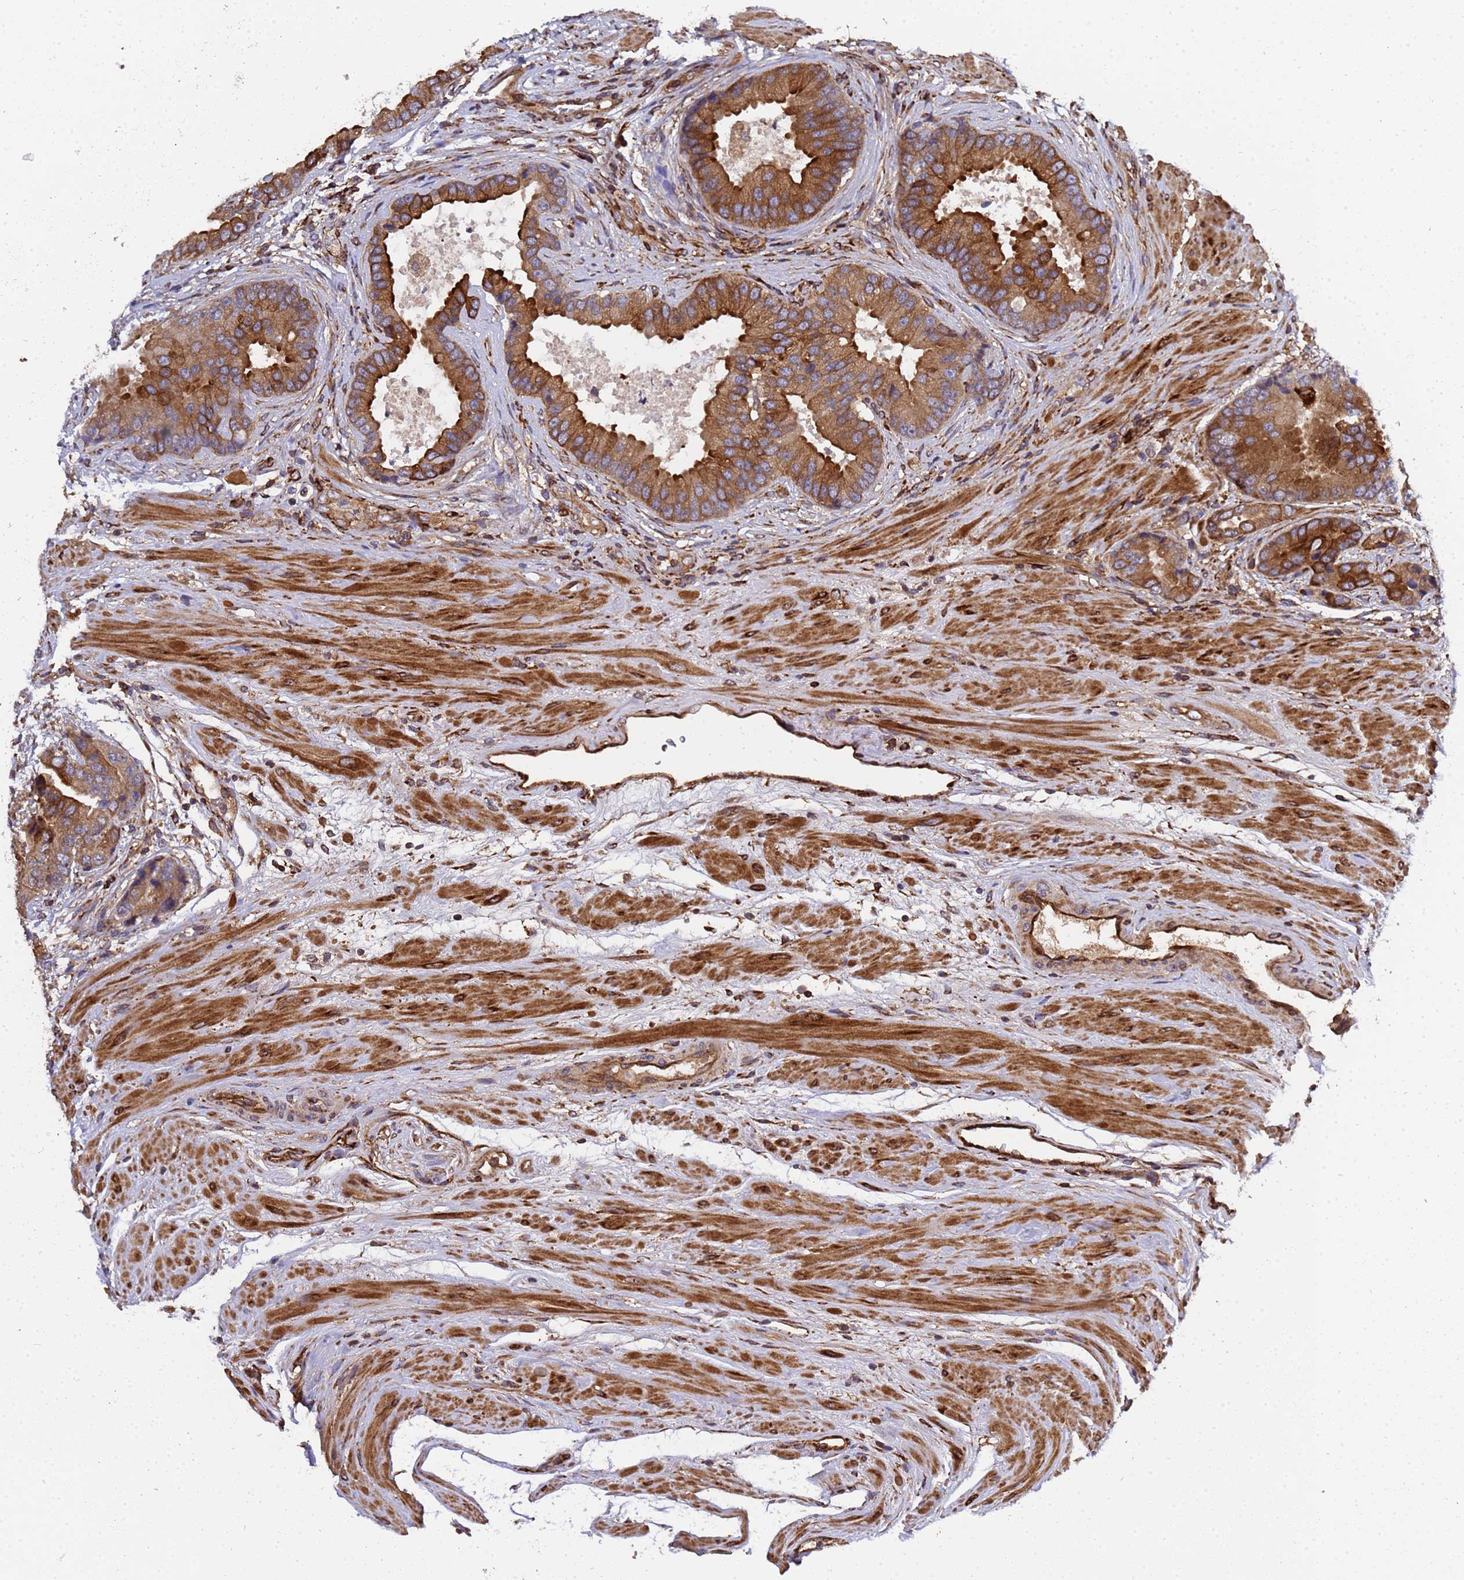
{"staining": {"intensity": "moderate", "quantity": ">75%", "location": "cytoplasmic/membranous"}, "tissue": "prostate cancer", "cell_type": "Tumor cells", "image_type": "cancer", "snomed": [{"axis": "morphology", "description": "Adenocarcinoma, High grade"}, {"axis": "topography", "description": "Prostate"}], "caption": "Protein expression analysis of prostate adenocarcinoma (high-grade) exhibits moderate cytoplasmic/membranous expression in about >75% of tumor cells.", "gene": "MOCS1", "patient": {"sex": "male", "age": 70}}